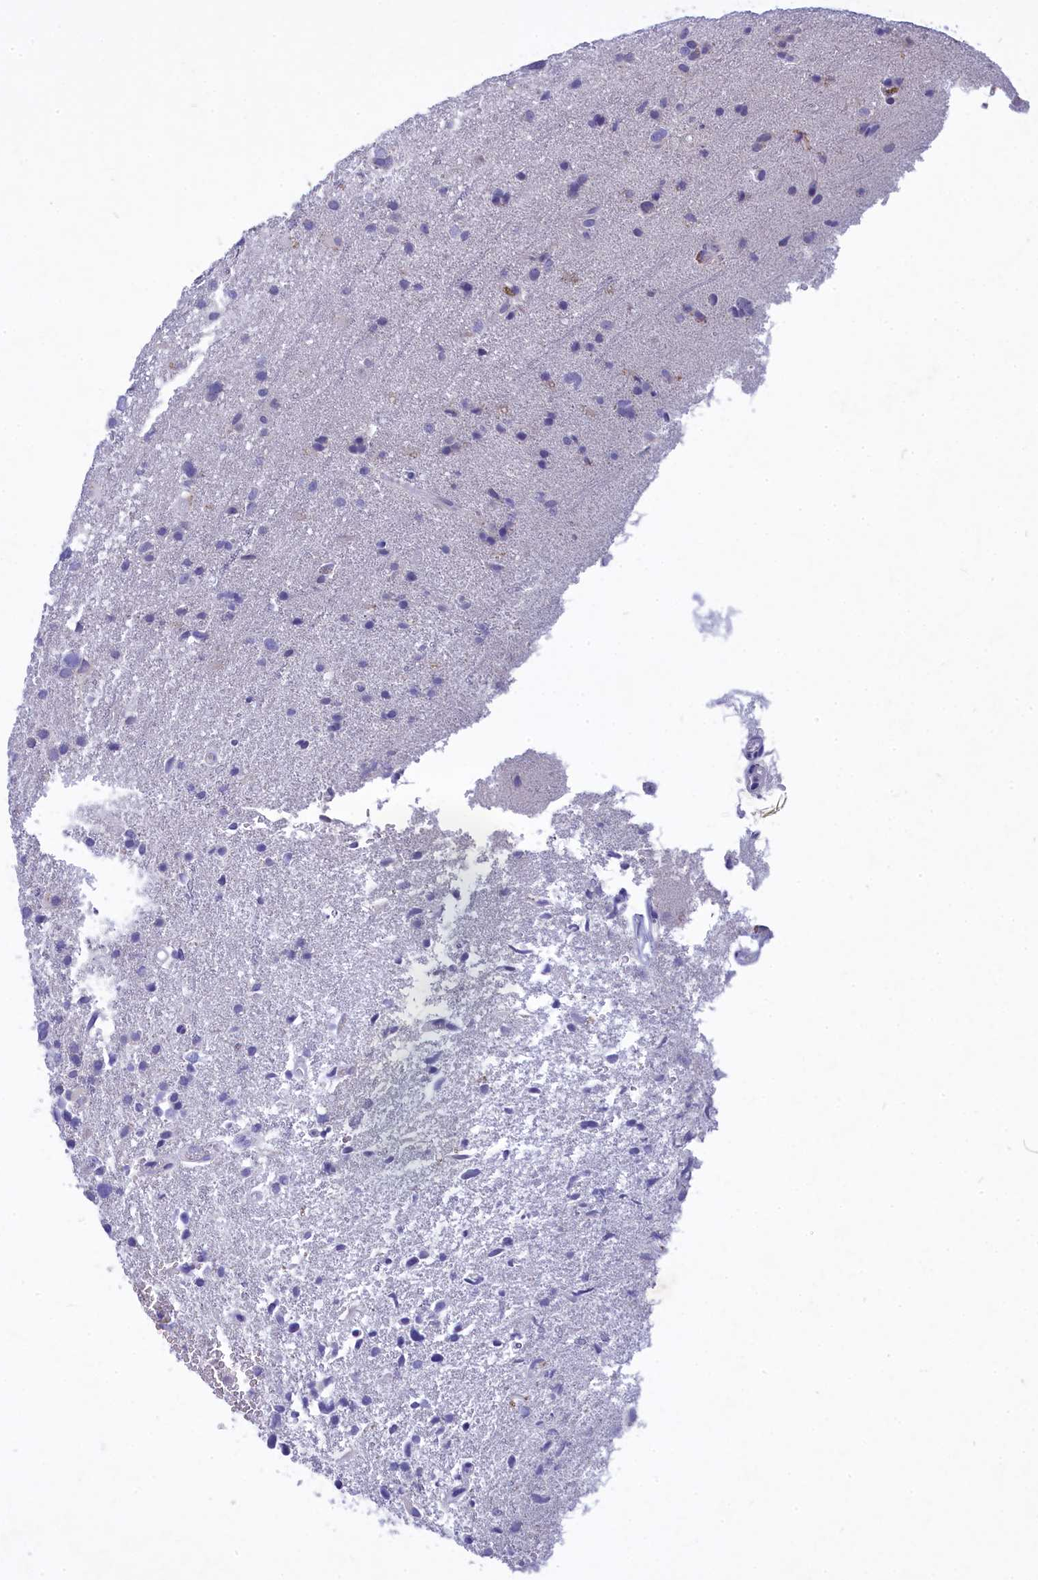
{"staining": {"intensity": "negative", "quantity": "none", "location": "none"}, "tissue": "glioma", "cell_type": "Tumor cells", "image_type": "cancer", "snomed": [{"axis": "morphology", "description": "Glioma, malignant, High grade"}, {"axis": "topography", "description": "Brain"}], "caption": "Glioma was stained to show a protein in brown. There is no significant positivity in tumor cells.", "gene": "DEFB119", "patient": {"sex": "male", "age": 61}}